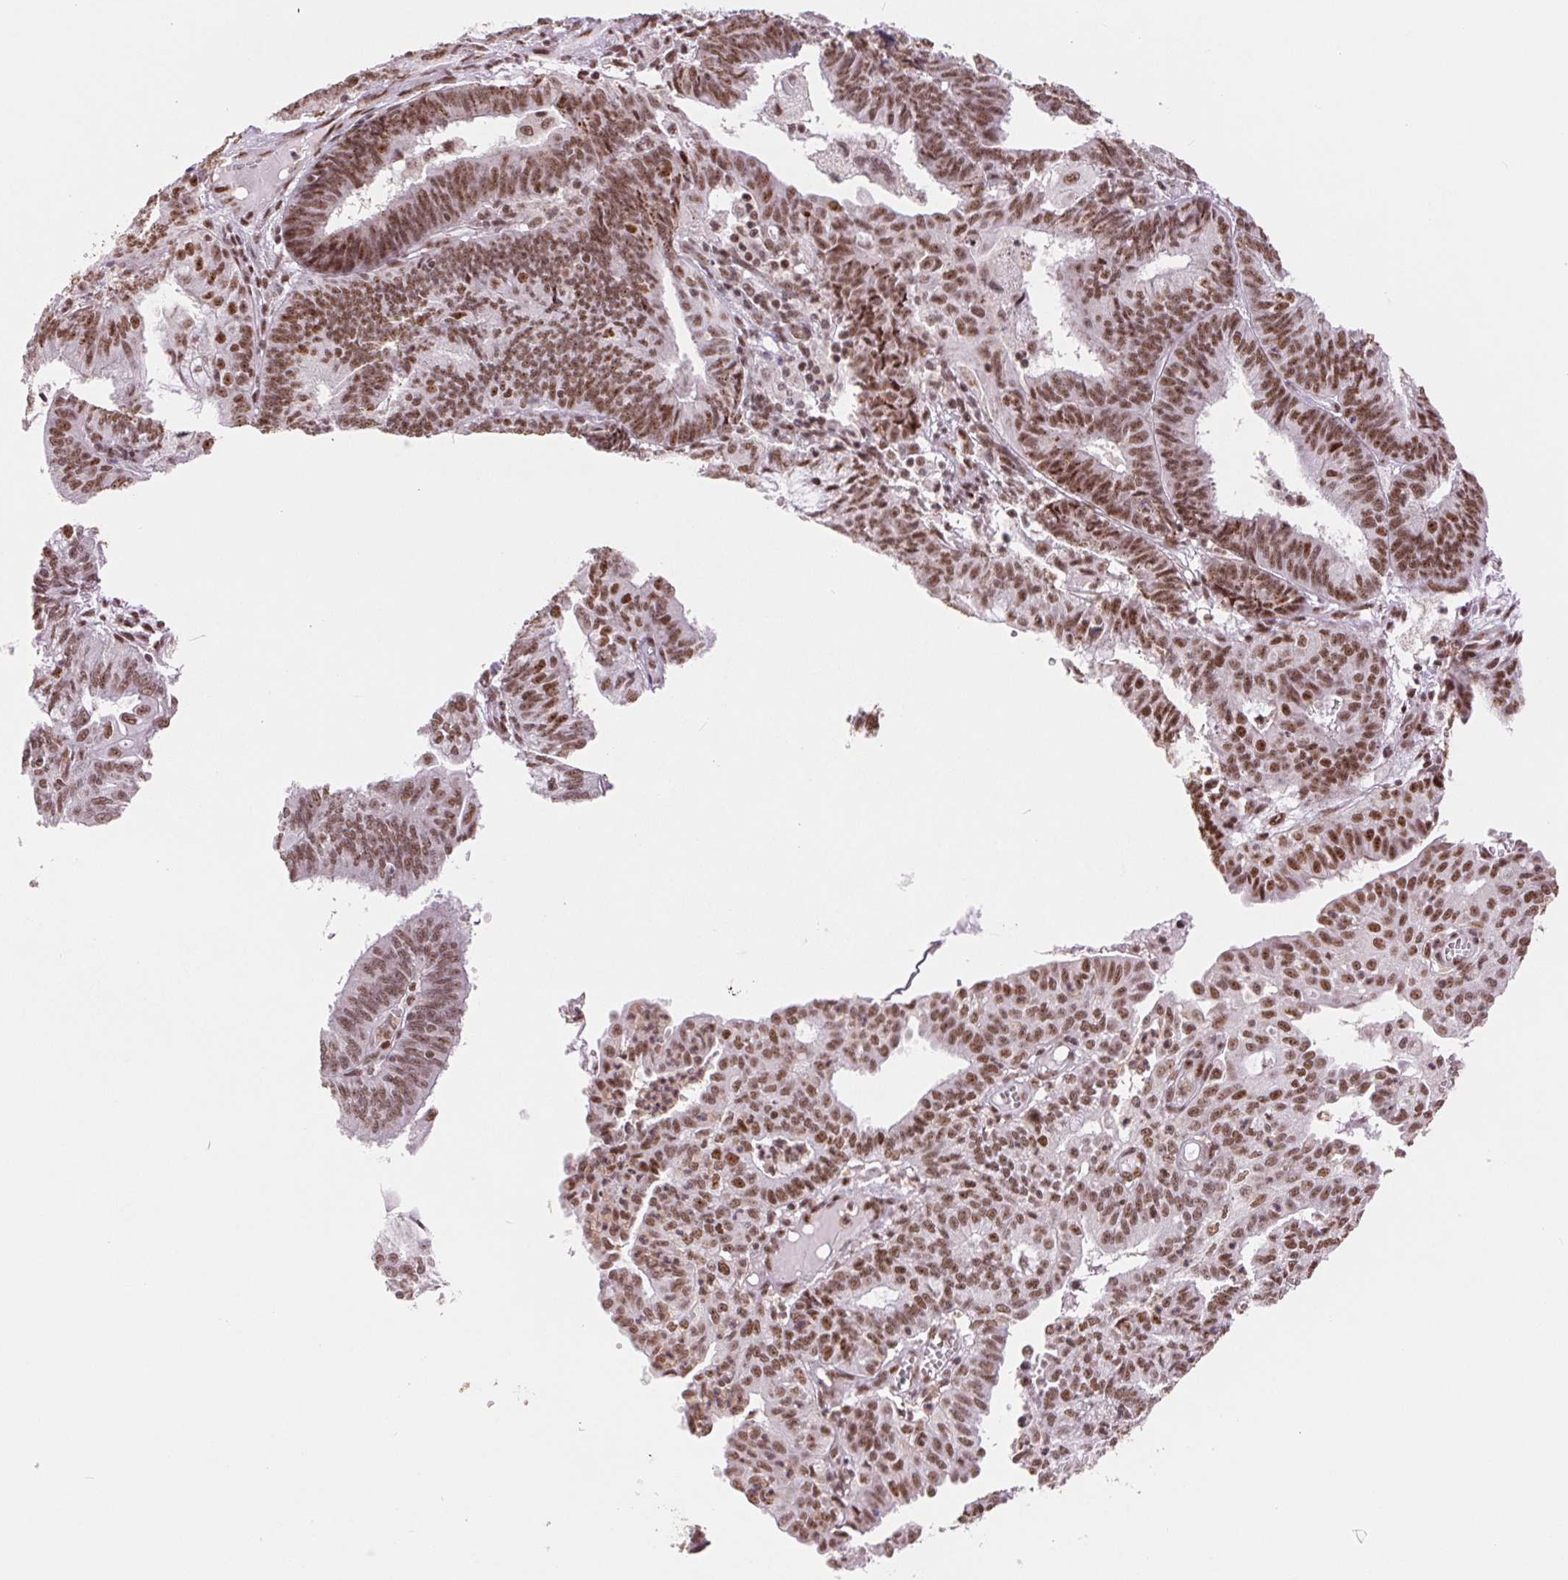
{"staining": {"intensity": "moderate", "quantity": ">75%", "location": "nuclear"}, "tissue": "endometrial cancer", "cell_type": "Tumor cells", "image_type": "cancer", "snomed": [{"axis": "morphology", "description": "Adenocarcinoma, NOS"}, {"axis": "topography", "description": "Endometrium"}], "caption": "Immunohistochemistry of human endometrial cancer demonstrates medium levels of moderate nuclear staining in approximately >75% of tumor cells. (brown staining indicates protein expression, while blue staining denotes nuclei).", "gene": "SREK1", "patient": {"sex": "female", "age": 61}}